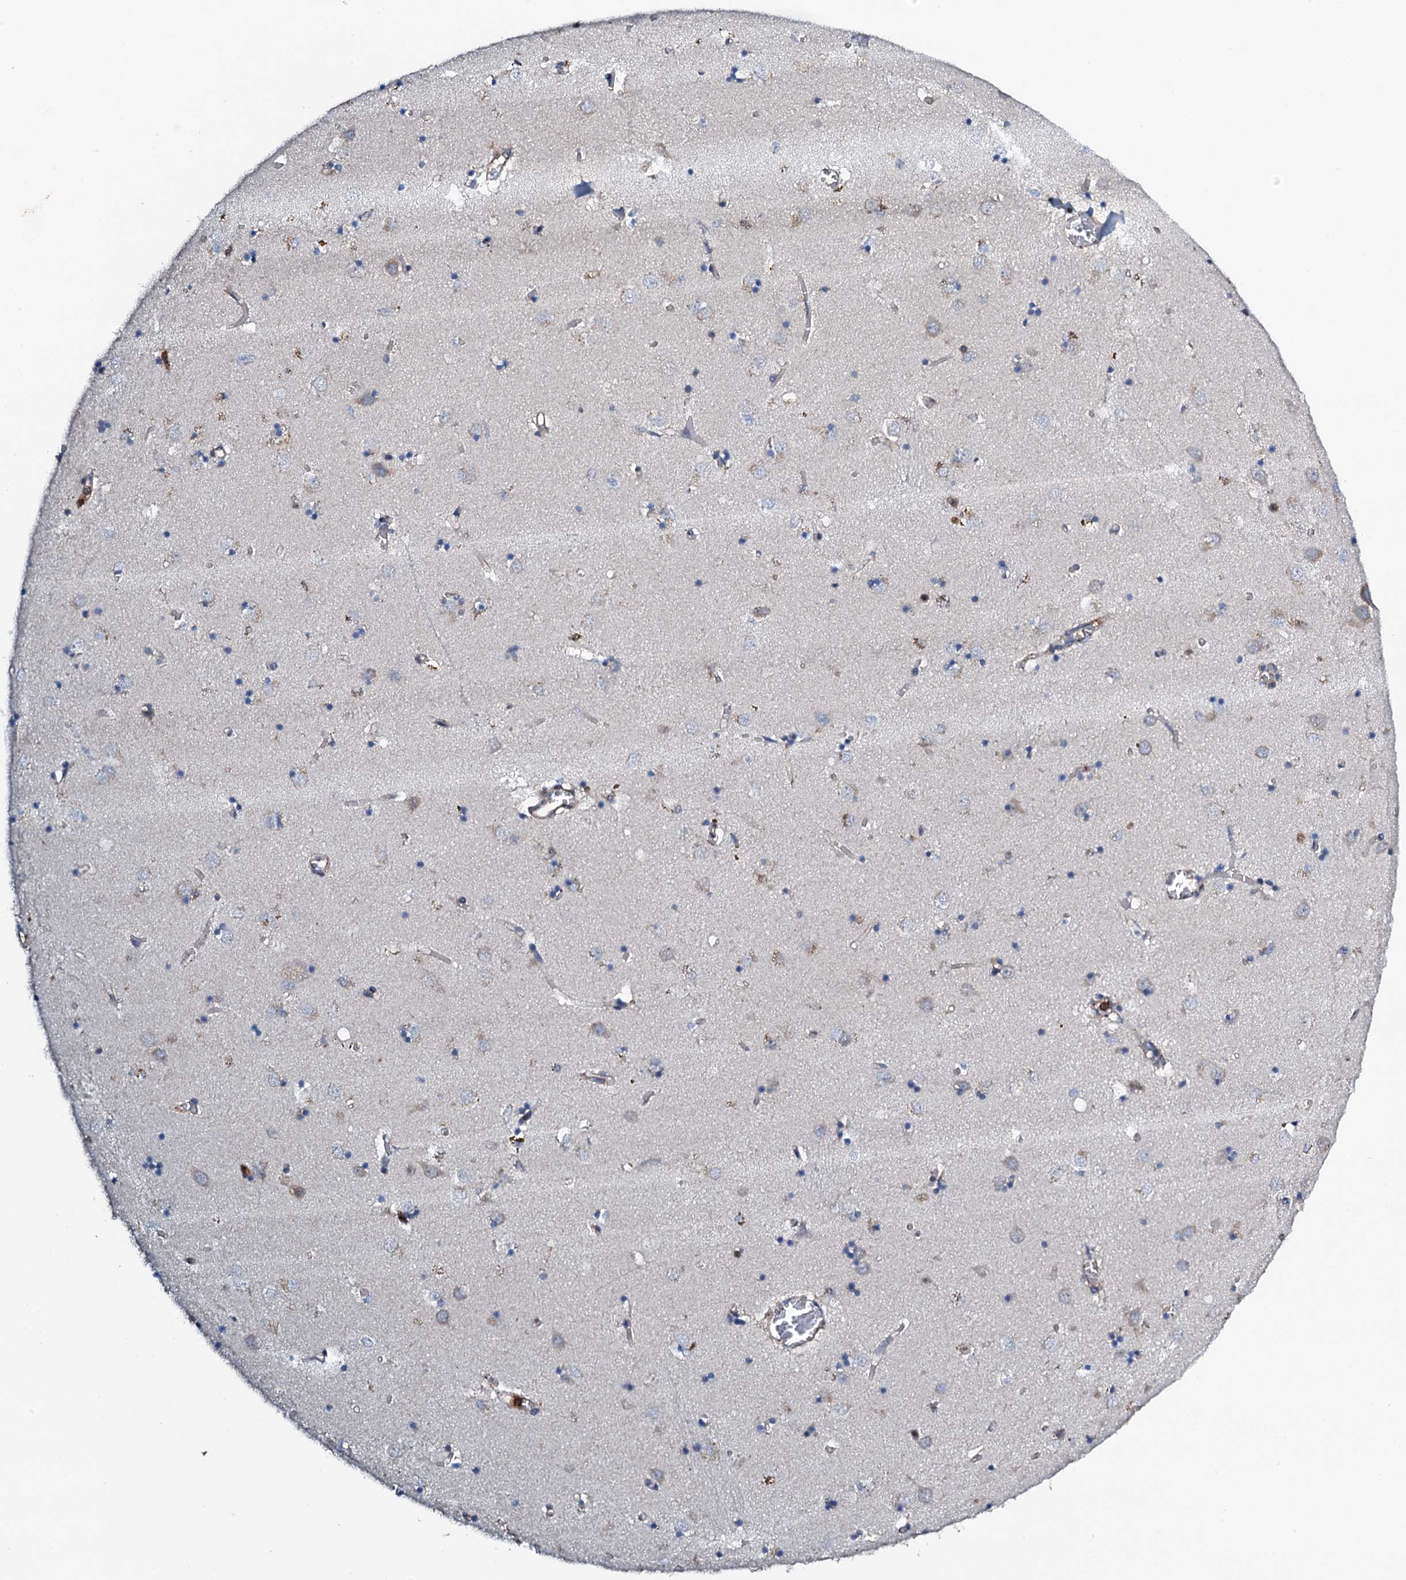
{"staining": {"intensity": "weak", "quantity": "<25%", "location": "cytoplasmic/membranous"}, "tissue": "caudate", "cell_type": "Glial cells", "image_type": "normal", "snomed": [{"axis": "morphology", "description": "Normal tissue, NOS"}, {"axis": "topography", "description": "Lateral ventricle wall"}], "caption": "Human caudate stained for a protein using immunohistochemistry reveals no staining in glial cells.", "gene": "GRK2", "patient": {"sex": "male", "age": 70}}